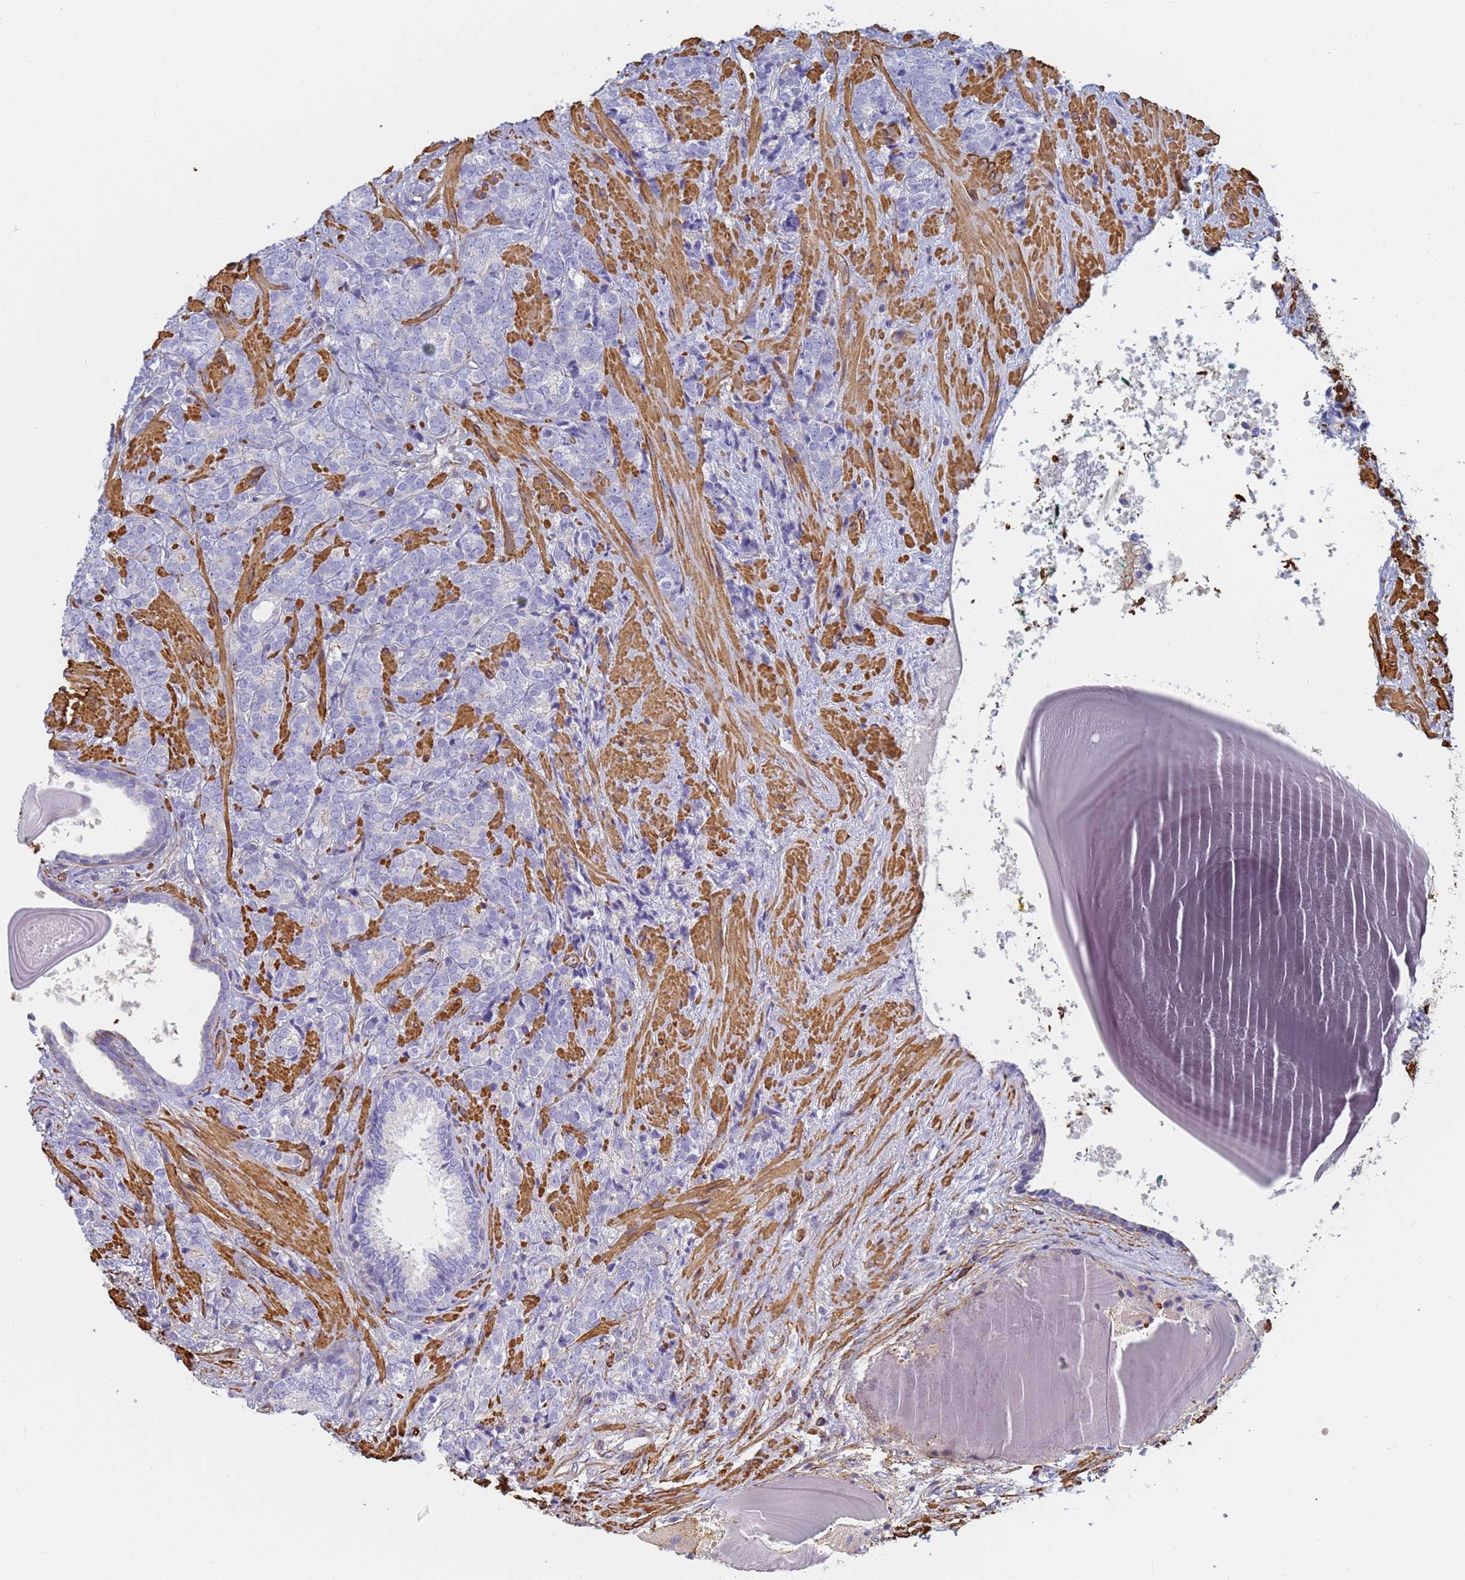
{"staining": {"intensity": "weak", "quantity": "<25%", "location": "cytoplasmic/membranous"}, "tissue": "prostate cancer", "cell_type": "Tumor cells", "image_type": "cancer", "snomed": [{"axis": "morphology", "description": "Adenocarcinoma, High grade"}, {"axis": "topography", "description": "Prostate"}], "caption": "DAB immunohistochemical staining of prostate cancer (high-grade adenocarcinoma) reveals no significant expression in tumor cells. Nuclei are stained in blue.", "gene": "TPM1", "patient": {"sex": "male", "age": 64}}